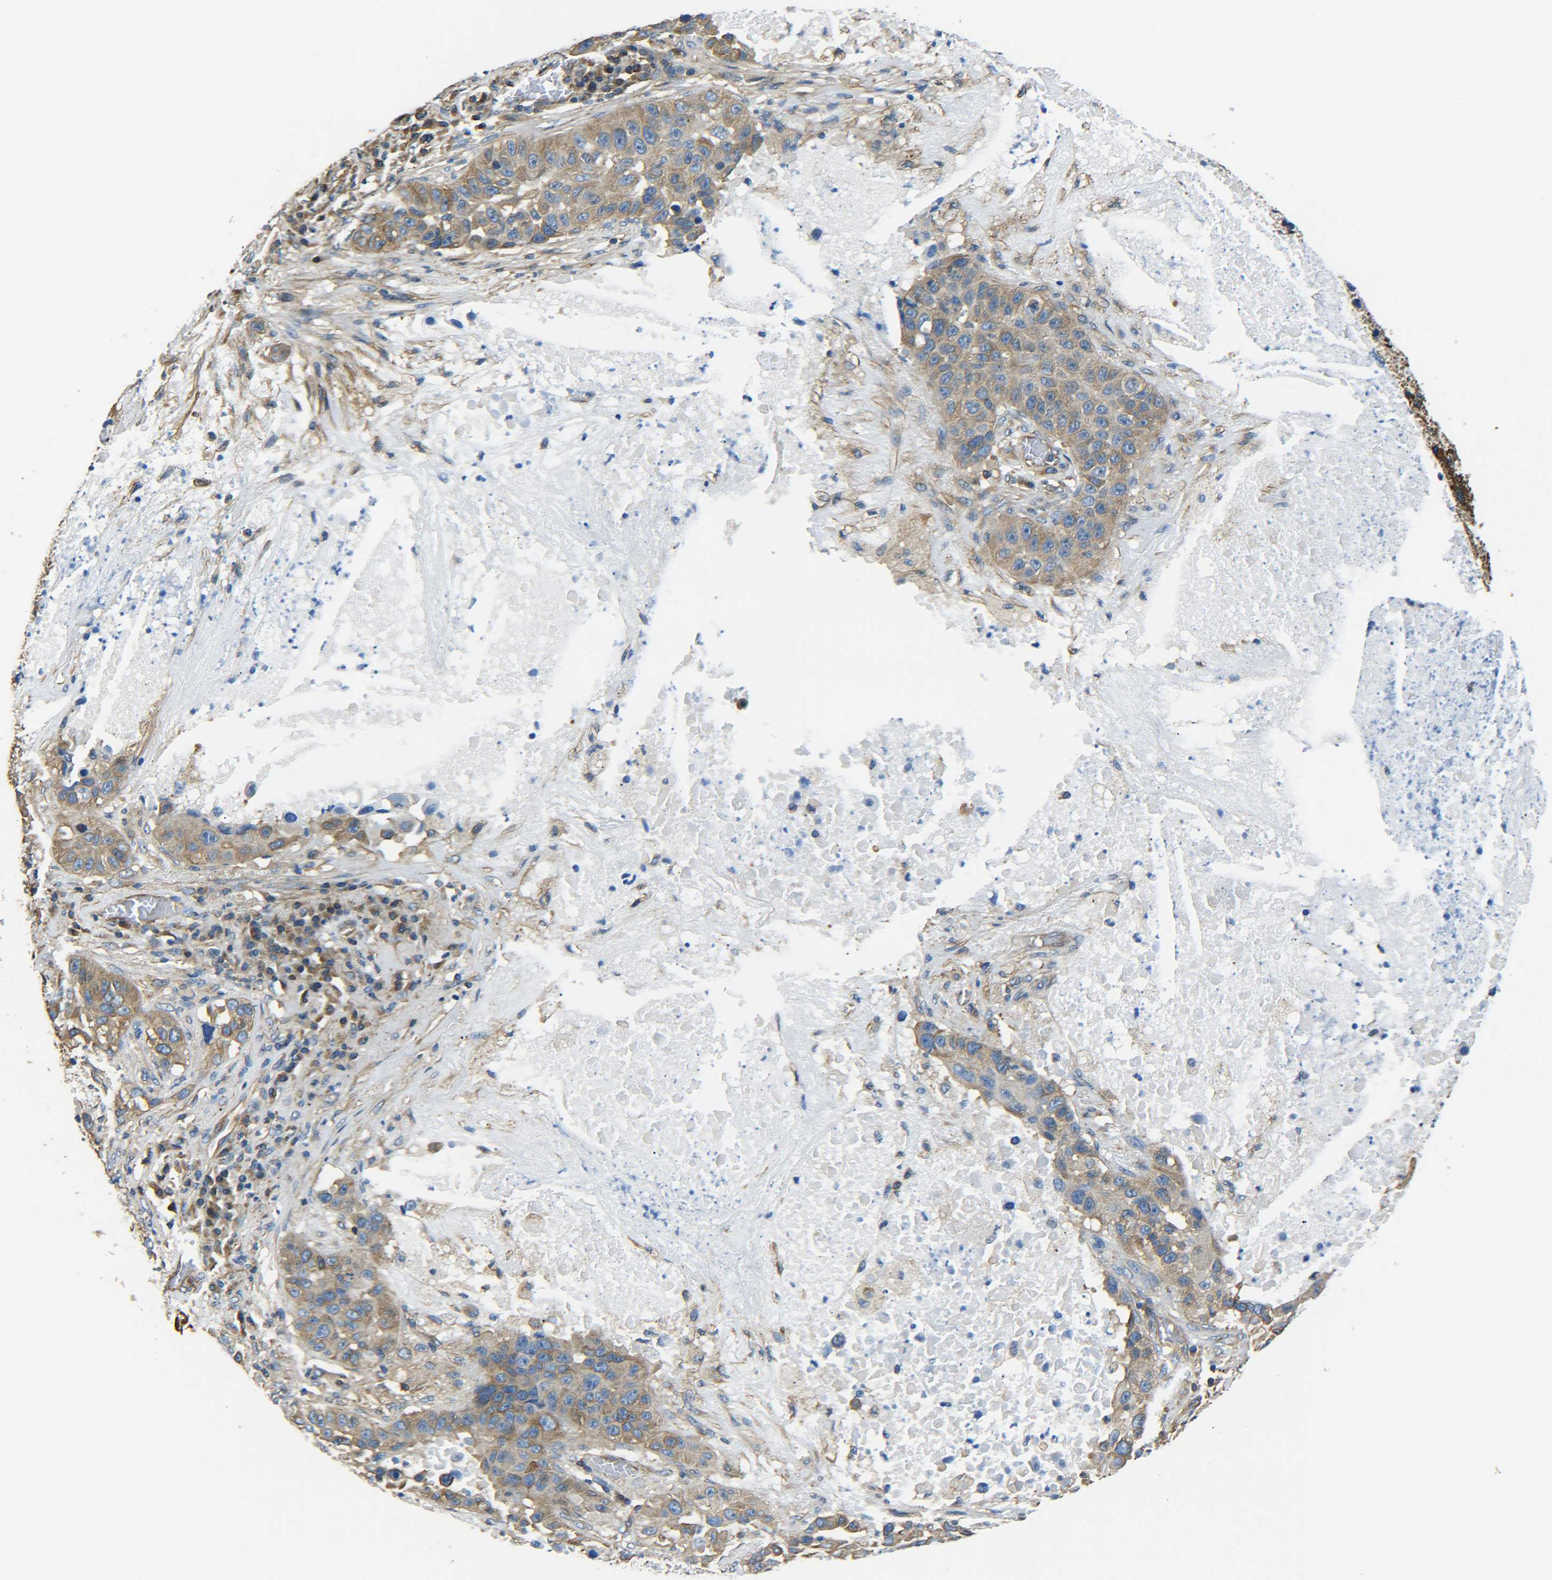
{"staining": {"intensity": "moderate", "quantity": ">75%", "location": "cytoplasmic/membranous"}, "tissue": "lung cancer", "cell_type": "Tumor cells", "image_type": "cancer", "snomed": [{"axis": "morphology", "description": "Squamous cell carcinoma, NOS"}, {"axis": "topography", "description": "Lung"}], "caption": "High-magnification brightfield microscopy of lung cancer (squamous cell carcinoma) stained with DAB (brown) and counterstained with hematoxylin (blue). tumor cells exhibit moderate cytoplasmic/membranous staining is identified in about>75% of cells.", "gene": "TUBB", "patient": {"sex": "male", "age": 57}}